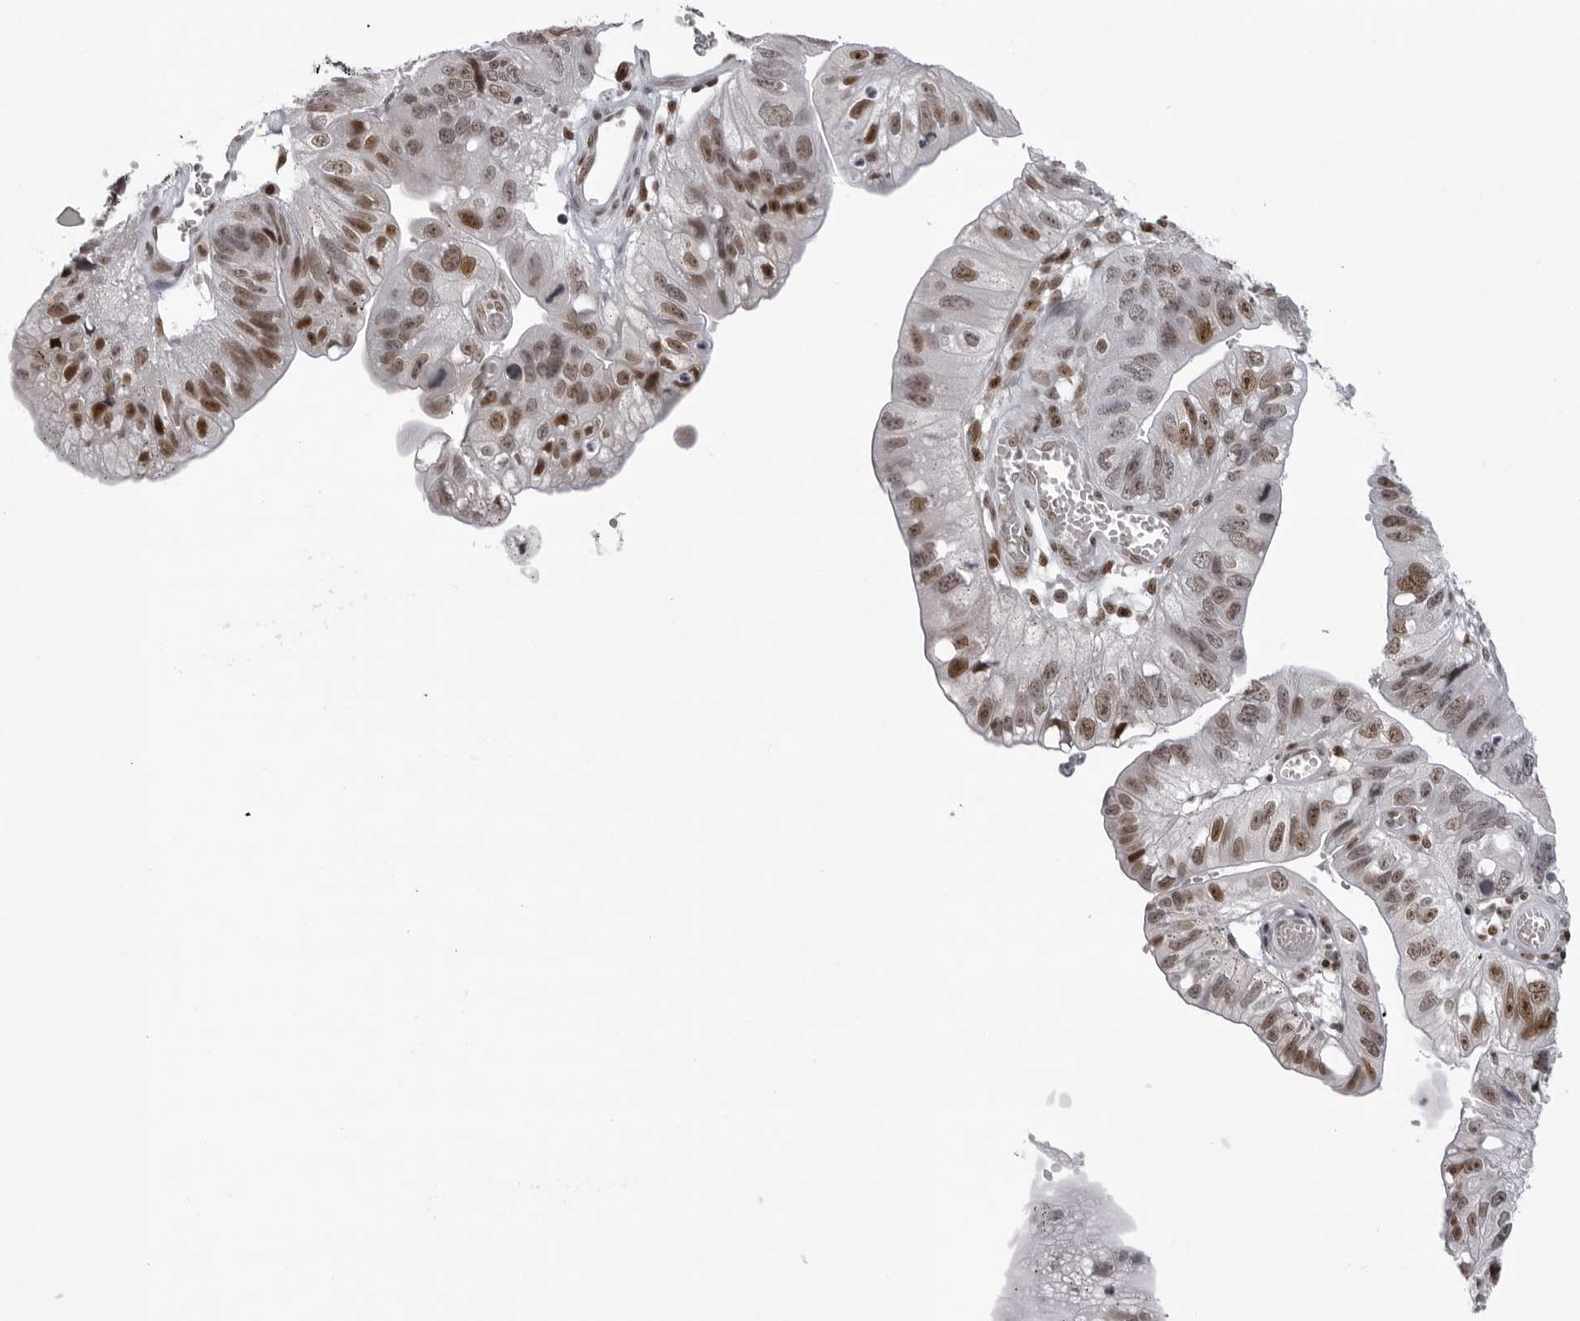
{"staining": {"intensity": "moderate", "quantity": ">75%", "location": "nuclear"}, "tissue": "stomach cancer", "cell_type": "Tumor cells", "image_type": "cancer", "snomed": [{"axis": "morphology", "description": "Adenocarcinoma, NOS"}, {"axis": "topography", "description": "Stomach"}], "caption": "Protein positivity by IHC displays moderate nuclear expression in approximately >75% of tumor cells in stomach adenocarcinoma. The protein of interest is shown in brown color, while the nuclei are stained blue.", "gene": "HEXIM2", "patient": {"sex": "male", "age": 59}}